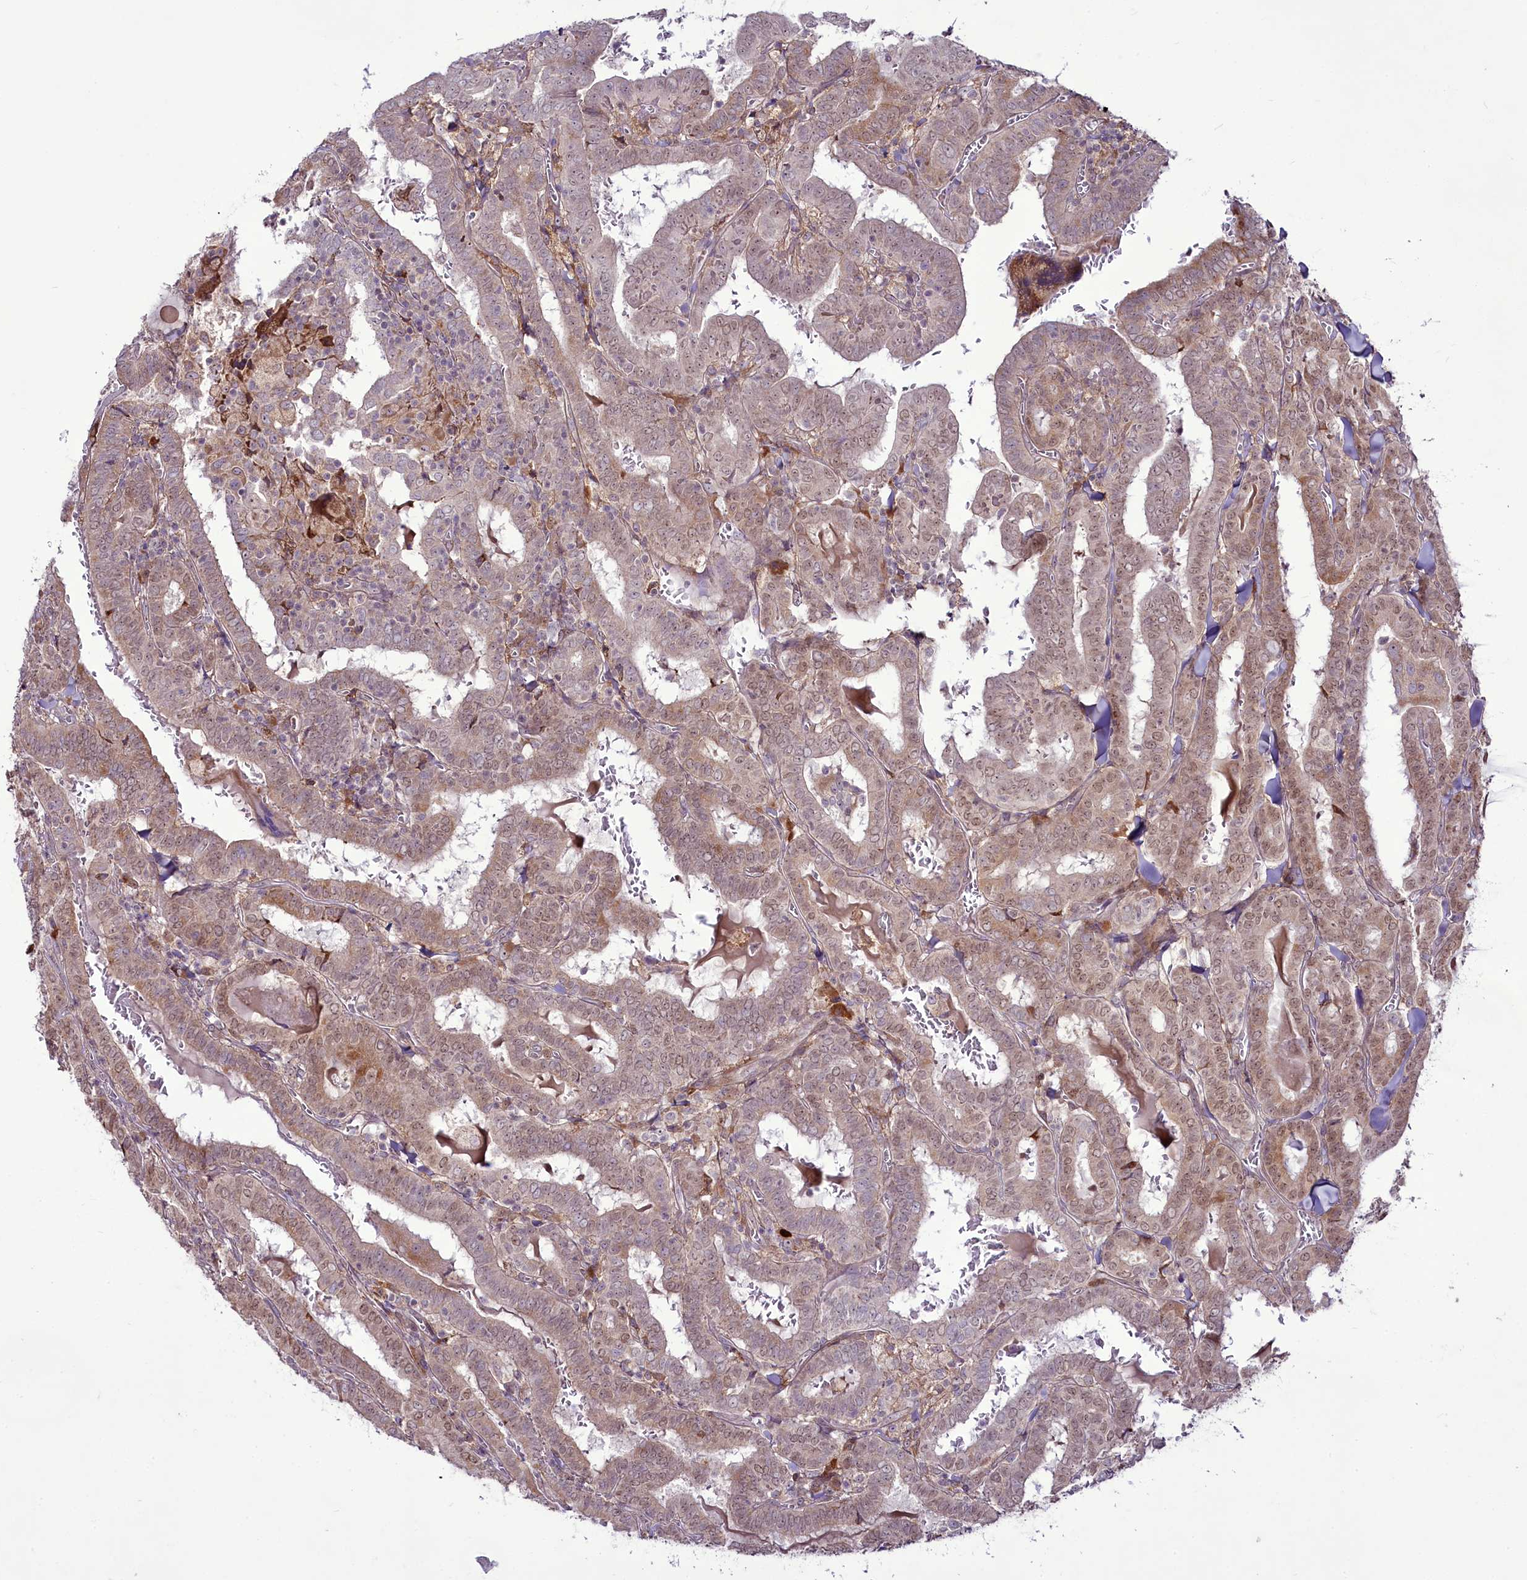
{"staining": {"intensity": "moderate", "quantity": ">75%", "location": "cytoplasmic/membranous,nuclear"}, "tissue": "thyroid cancer", "cell_type": "Tumor cells", "image_type": "cancer", "snomed": [{"axis": "morphology", "description": "Papillary adenocarcinoma, NOS"}, {"axis": "topography", "description": "Thyroid gland"}], "caption": "Protein staining of thyroid cancer tissue demonstrates moderate cytoplasmic/membranous and nuclear positivity in approximately >75% of tumor cells.", "gene": "RSBN1", "patient": {"sex": "female", "age": 72}}